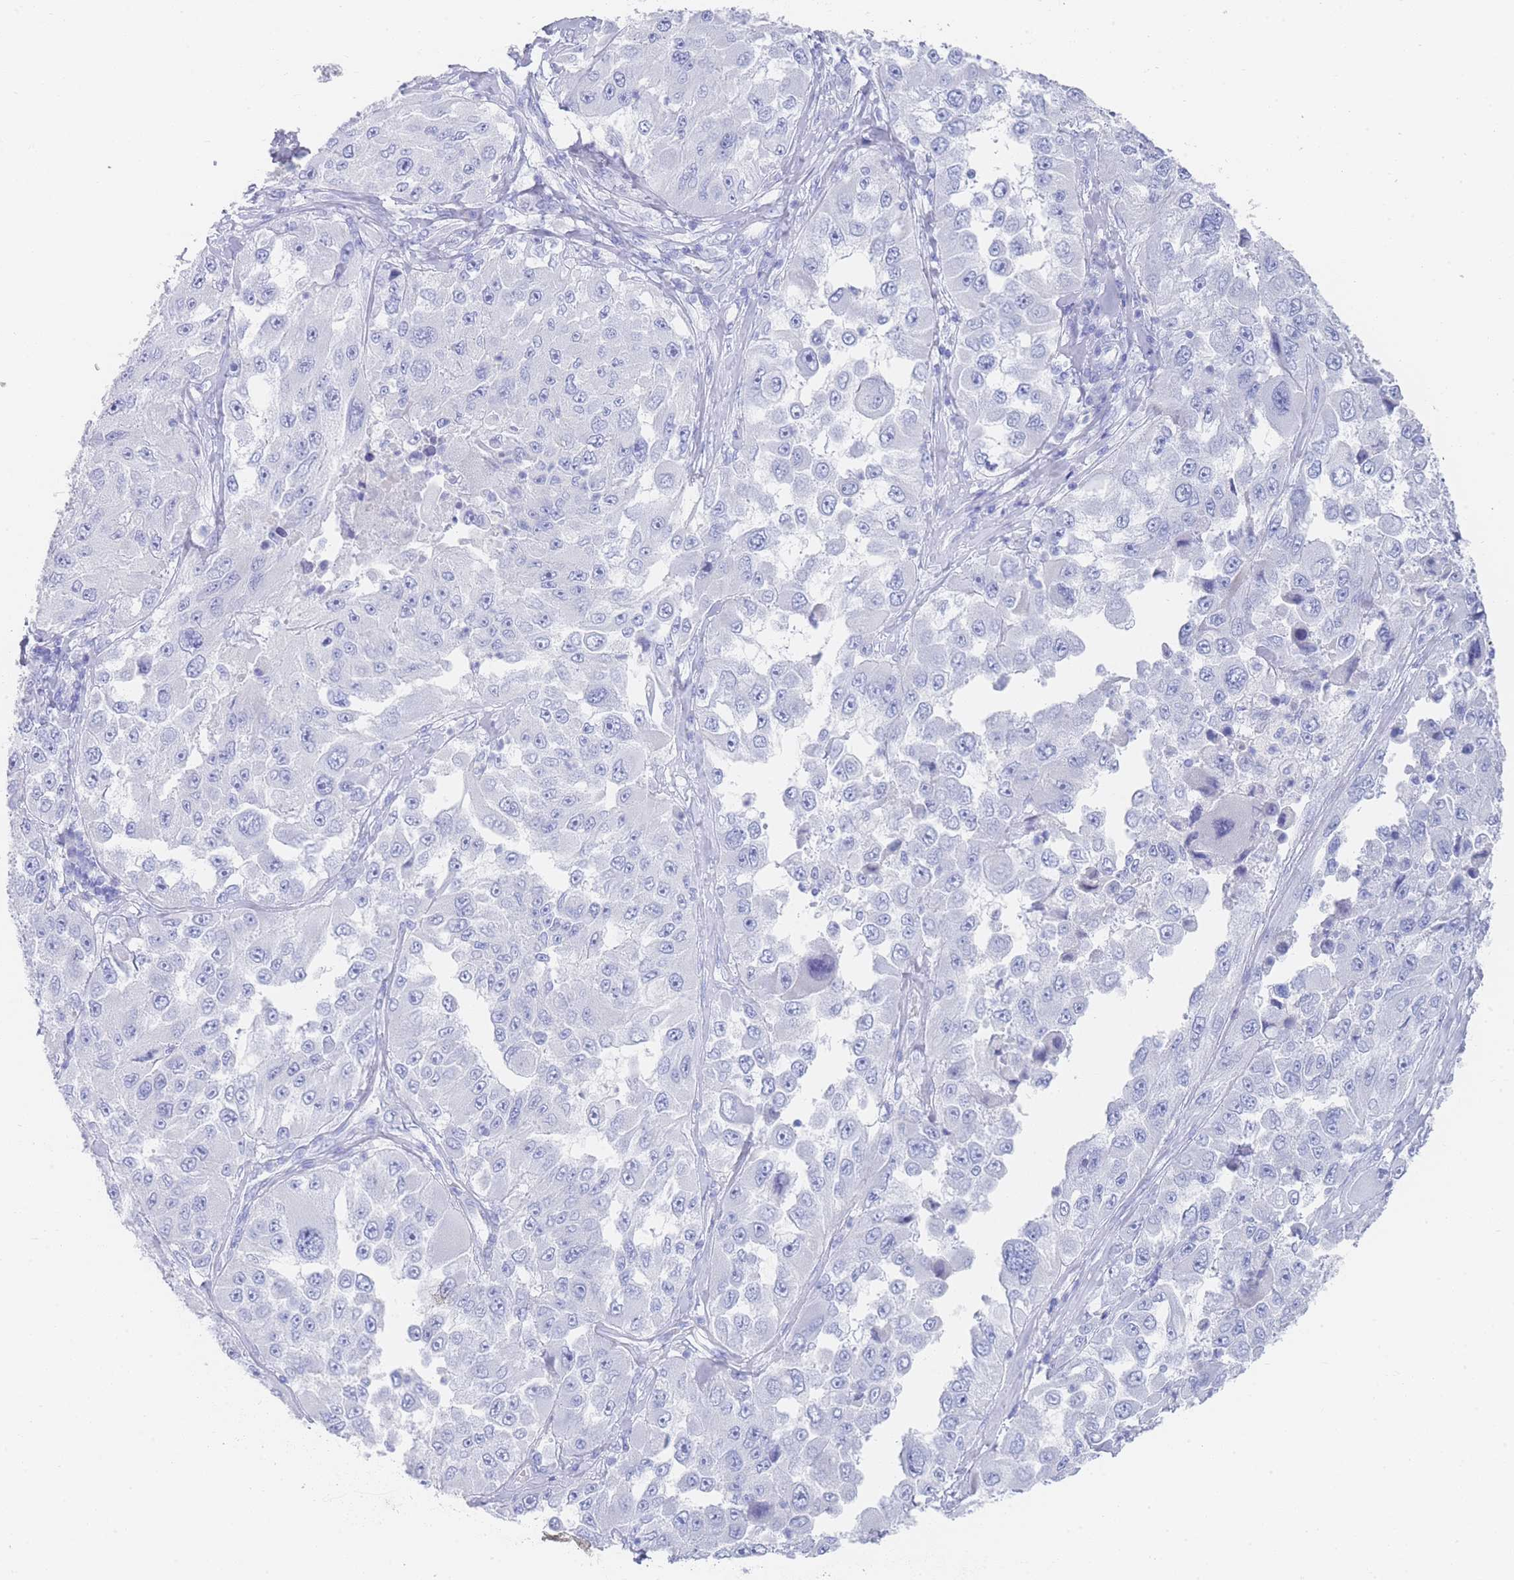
{"staining": {"intensity": "negative", "quantity": "none", "location": "none"}, "tissue": "melanoma", "cell_type": "Tumor cells", "image_type": "cancer", "snomed": [{"axis": "morphology", "description": "Malignant melanoma, Metastatic site"}, {"axis": "topography", "description": "Lymph node"}], "caption": "DAB (3,3'-diaminobenzidine) immunohistochemical staining of human malignant melanoma (metastatic site) shows no significant expression in tumor cells. (DAB immunohistochemistry, high magnification).", "gene": "LRRC37A", "patient": {"sex": "male", "age": 62}}